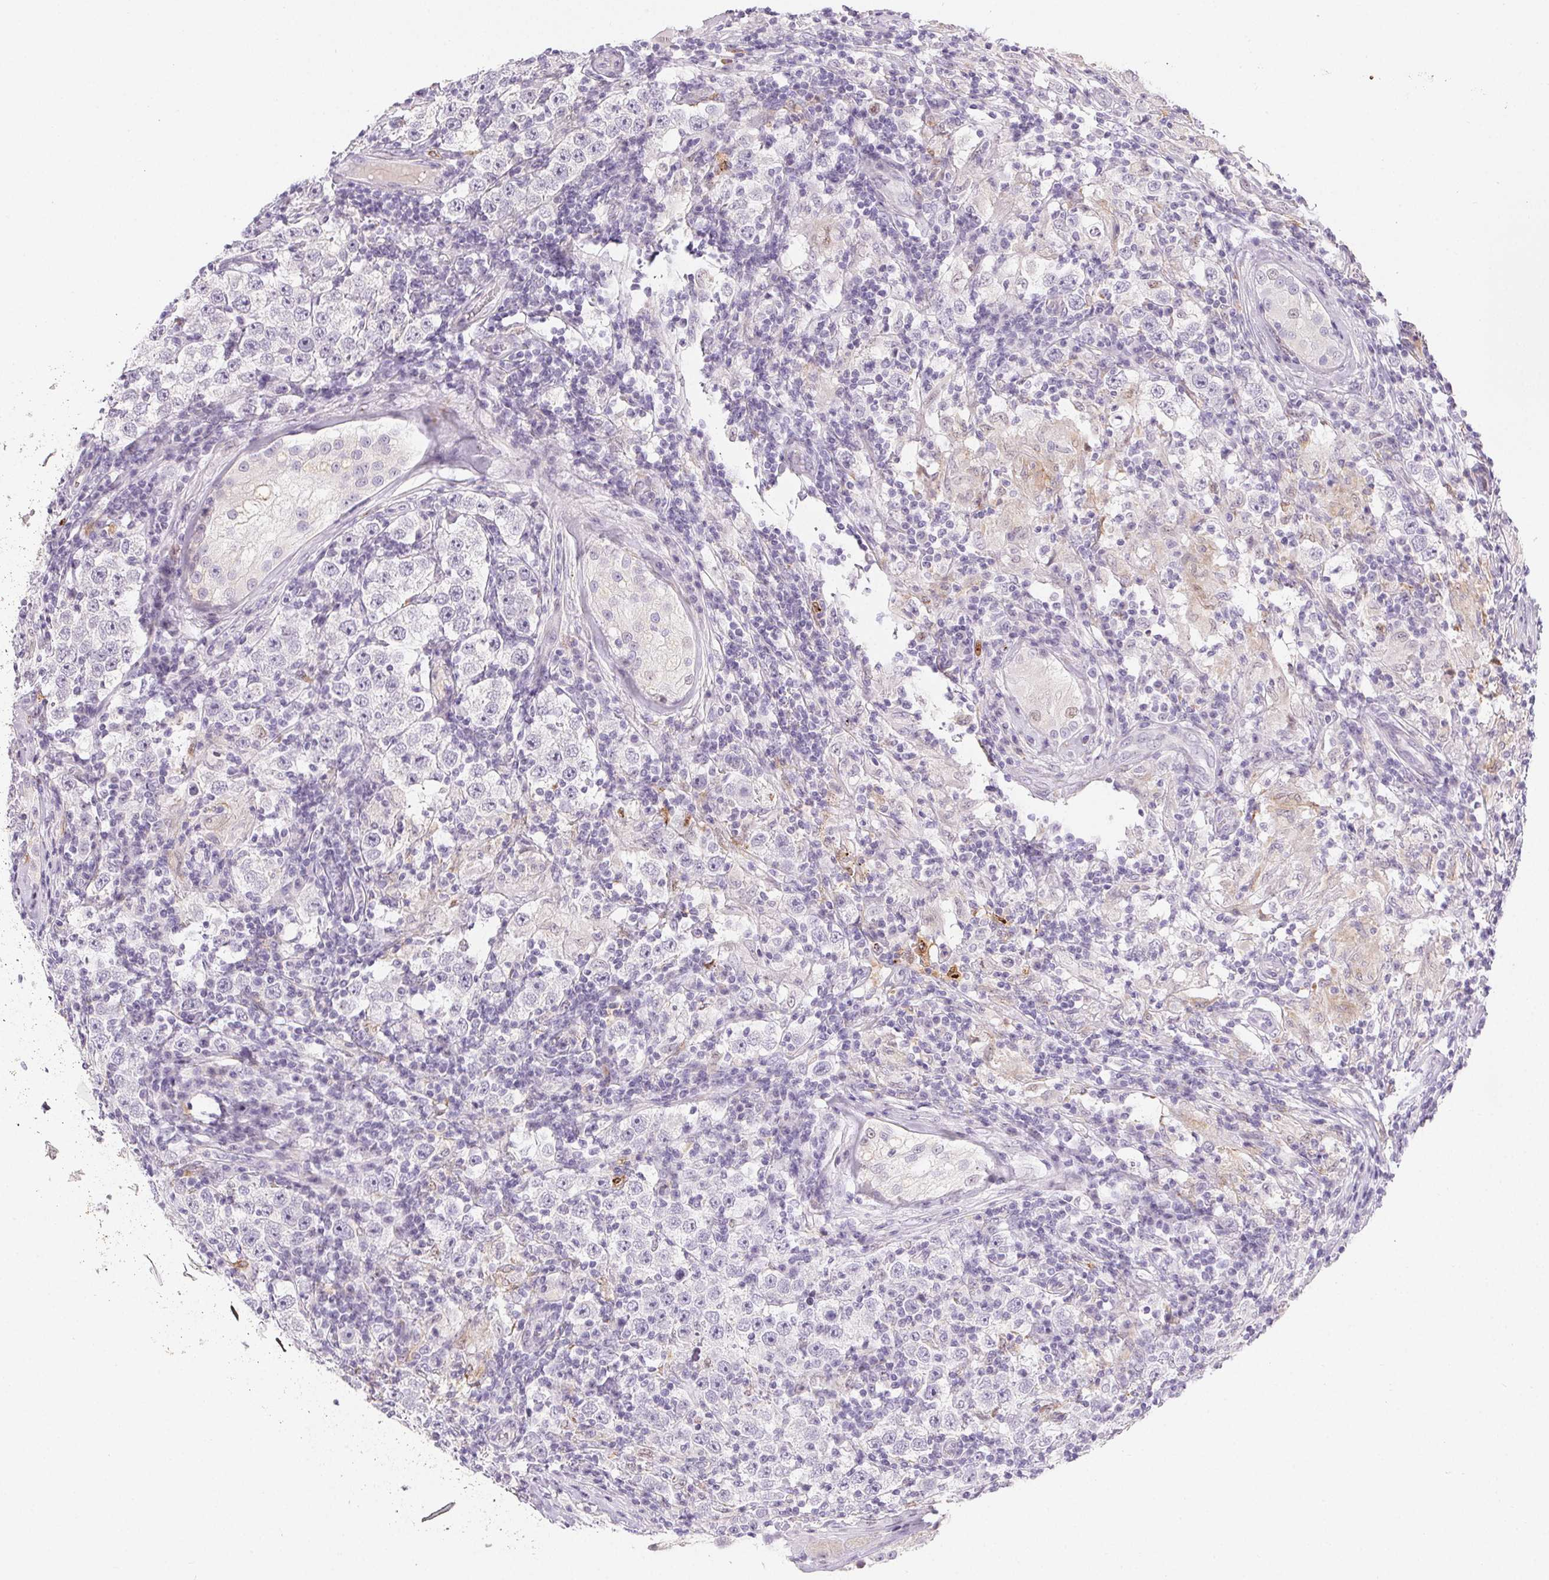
{"staining": {"intensity": "negative", "quantity": "none", "location": "none"}, "tissue": "urothelial cancer", "cell_type": "Tumor cells", "image_type": "cancer", "snomed": [{"axis": "morphology", "description": "Normal tissue, NOS"}, {"axis": "morphology", "description": "Urothelial carcinoma, High grade"}, {"axis": "morphology", "description": "Seminoma, NOS"}, {"axis": "morphology", "description": "Carcinoma, Embryonal, NOS"}, {"axis": "topography", "description": "Urinary bladder"}, {"axis": "topography", "description": "Testis"}], "caption": "High magnification brightfield microscopy of embryonal carcinoma stained with DAB (3,3'-diaminobenzidine) (brown) and counterstained with hematoxylin (blue): tumor cells show no significant positivity.", "gene": "RPGRIP1", "patient": {"sex": "male", "age": 41}}